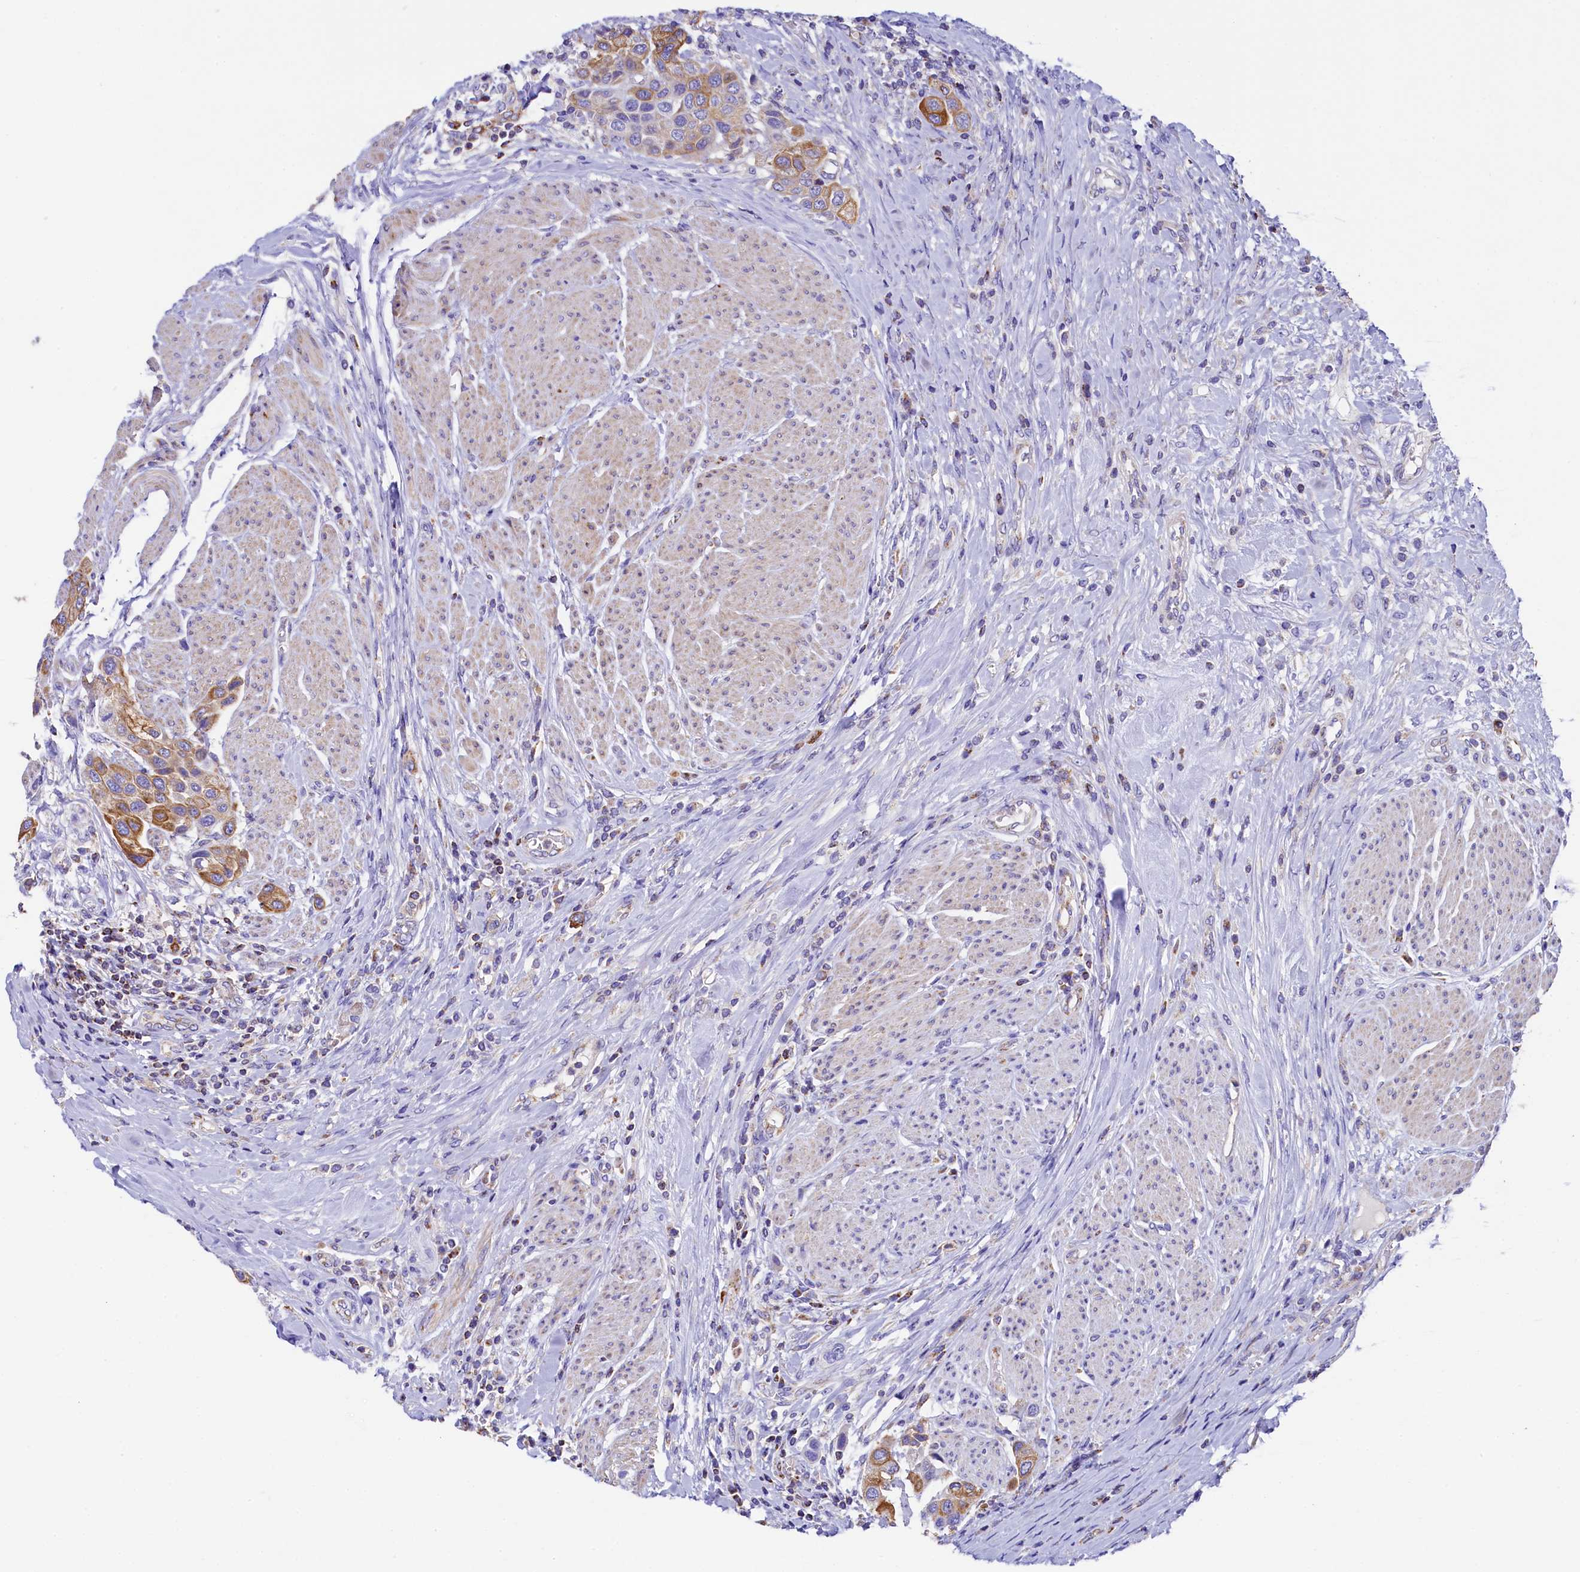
{"staining": {"intensity": "moderate", "quantity": ">75%", "location": "cytoplasmic/membranous"}, "tissue": "urothelial cancer", "cell_type": "Tumor cells", "image_type": "cancer", "snomed": [{"axis": "morphology", "description": "Urothelial carcinoma, High grade"}, {"axis": "topography", "description": "Urinary bladder"}], "caption": "An immunohistochemistry image of tumor tissue is shown. Protein staining in brown highlights moderate cytoplasmic/membranous positivity in urothelial cancer within tumor cells.", "gene": "CLYBL", "patient": {"sex": "male", "age": 50}}